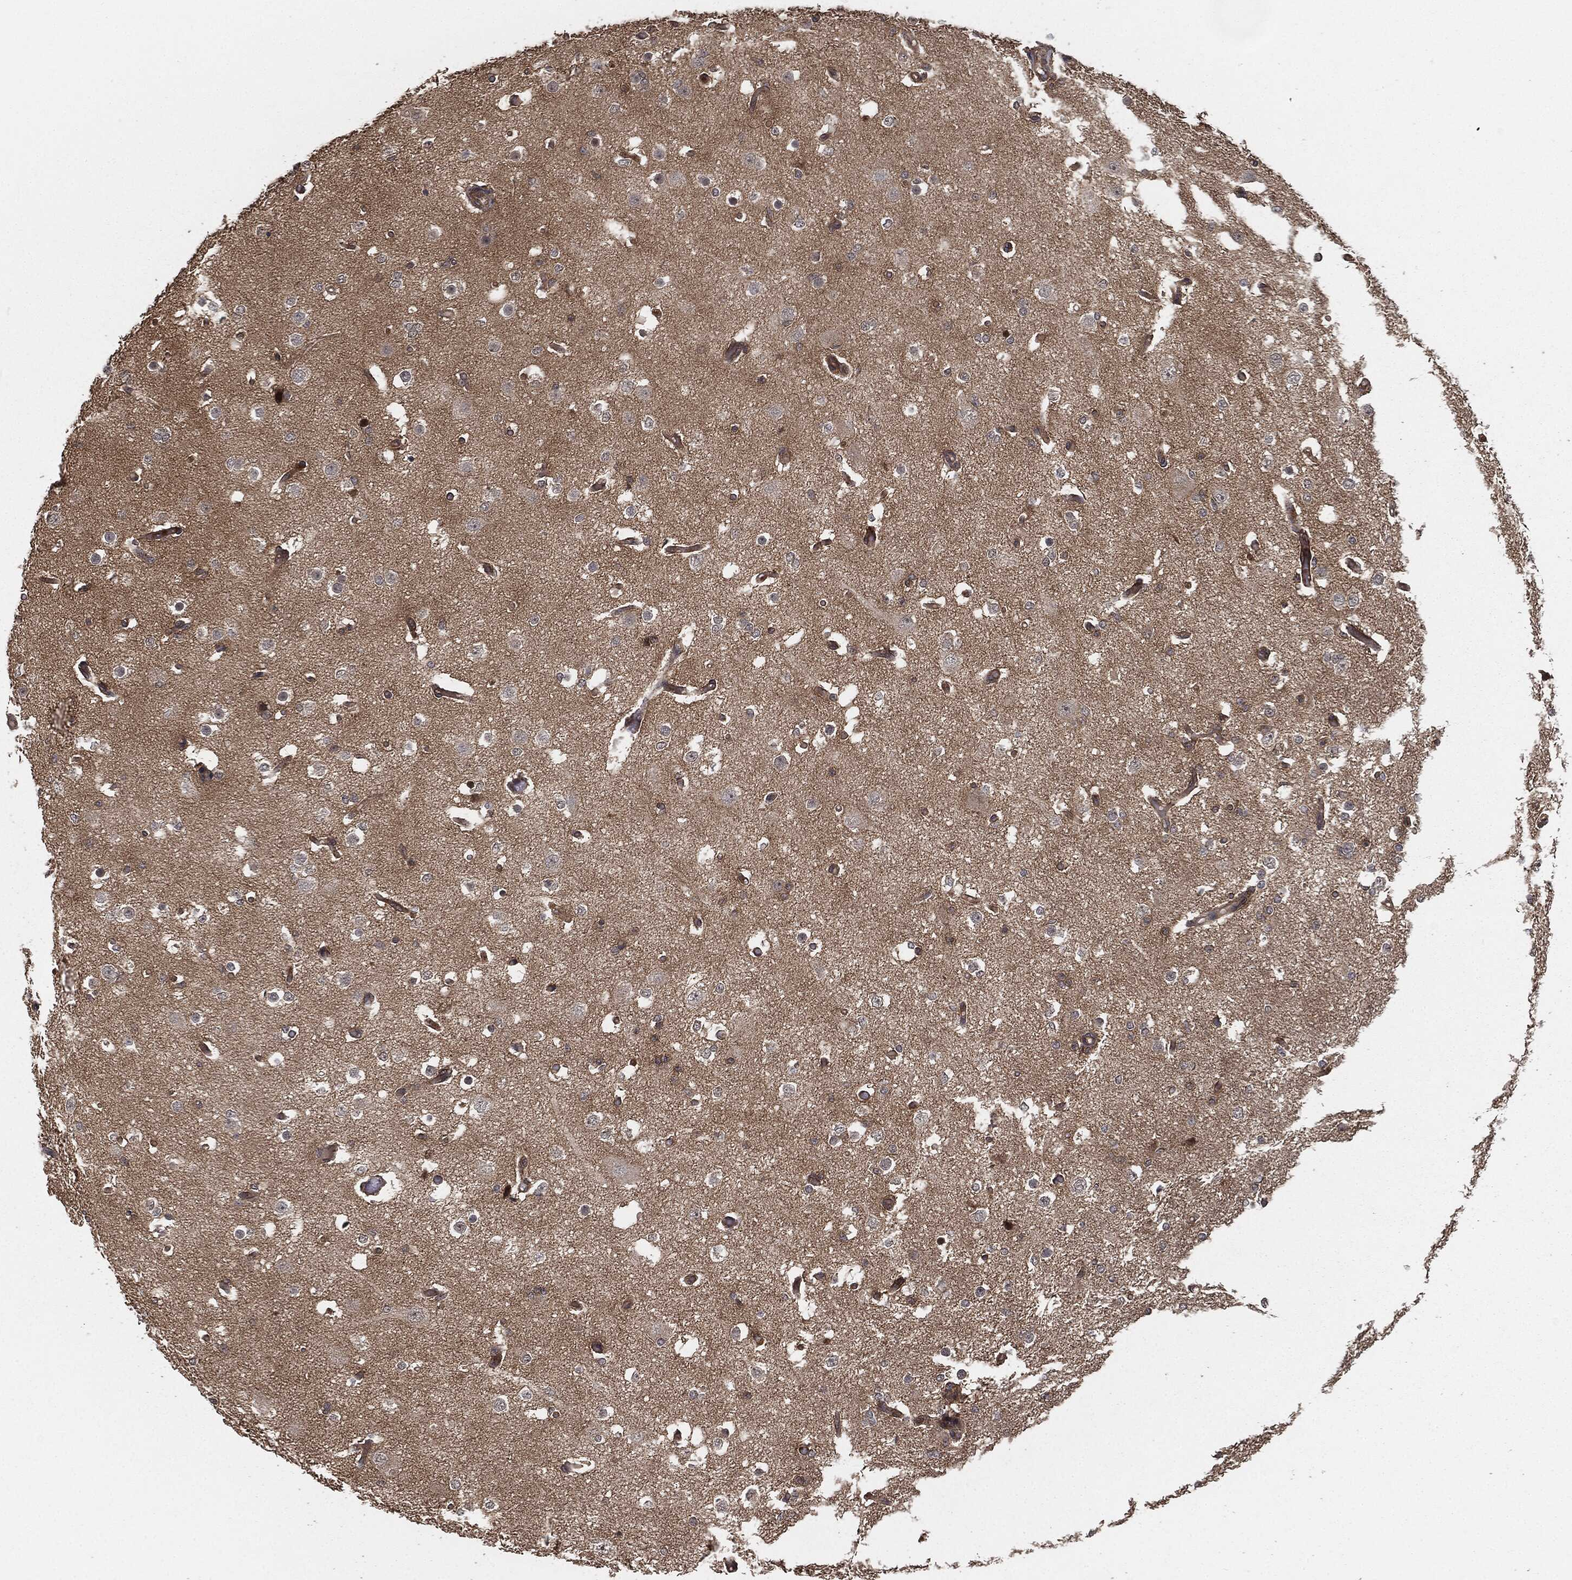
{"staining": {"intensity": "negative", "quantity": "none", "location": "none"}, "tissue": "cerebral cortex", "cell_type": "Endothelial cells", "image_type": "normal", "snomed": [{"axis": "morphology", "description": "Normal tissue, NOS"}, {"axis": "morphology", "description": "Inflammation, NOS"}, {"axis": "topography", "description": "Cerebral cortex"}], "caption": "Immunohistochemistry (IHC) micrograph of unremarkable human cerebral cortex stained for a protein (brown), which reveals no expression in endothelial cells.", "gene": "ERBIN", "patient": {"sex": "male", "age": 6}}